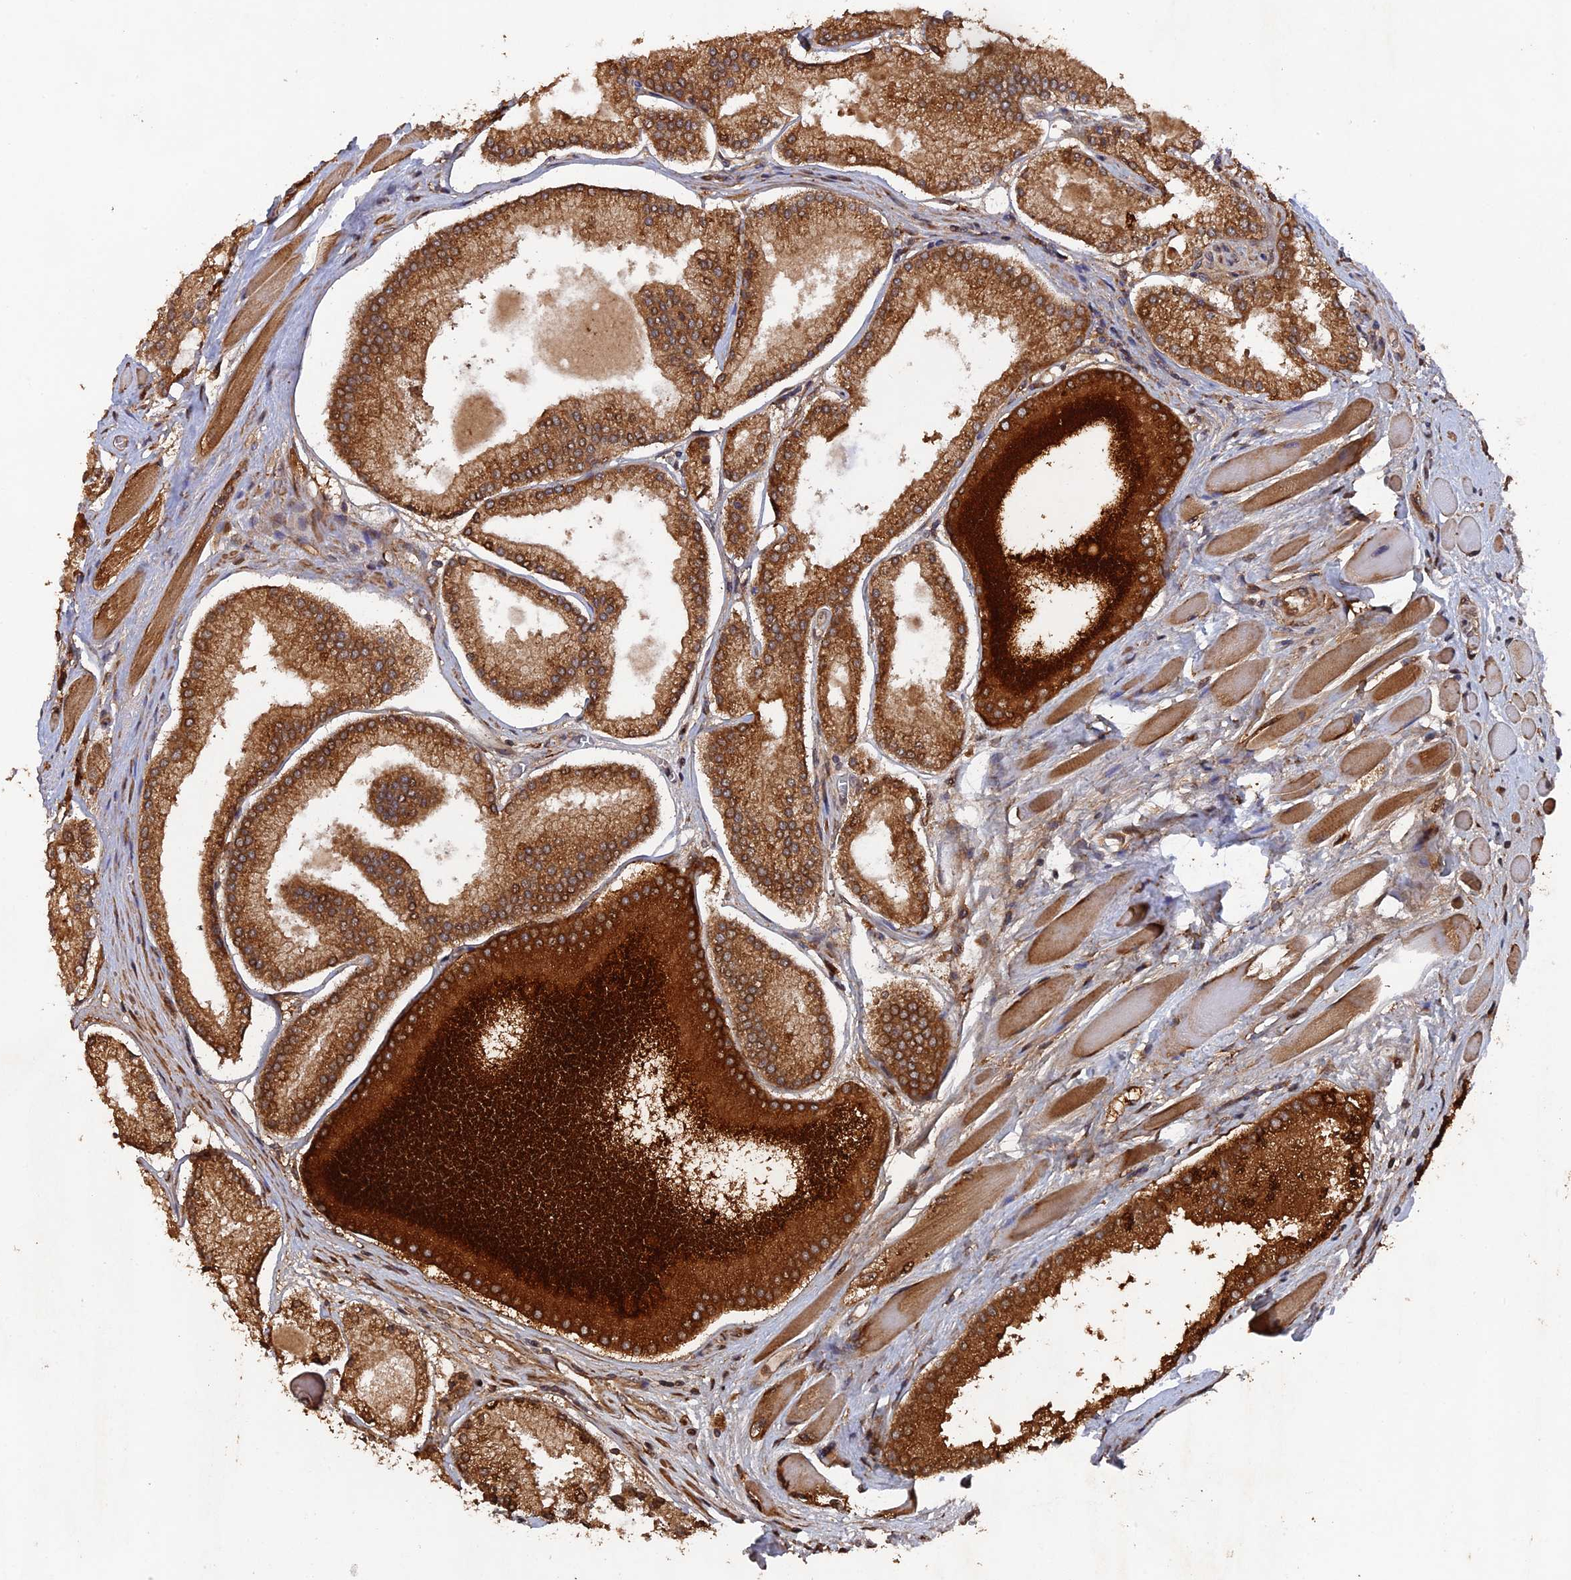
{"staining": {"intensity": "strong", "quantity": ">75%", "location": "cytoplasmic/membranous"}, "tissue": "prostate cancer", "cell_type": "Tumor cells", "image_type": "cancer", "snomed": [{"axis": "morphology", "description": "Adenocarcinoma, High grade"}, {"axis": "topography", "description": "Prostate"}], "caption": "Human high-grade adenocarcinoma (prostate) stained with a protein marker demonstrates strong staining in tumor cells.", "gene": "VPS37C", "patient": {"sex": "male", "age": 67}}